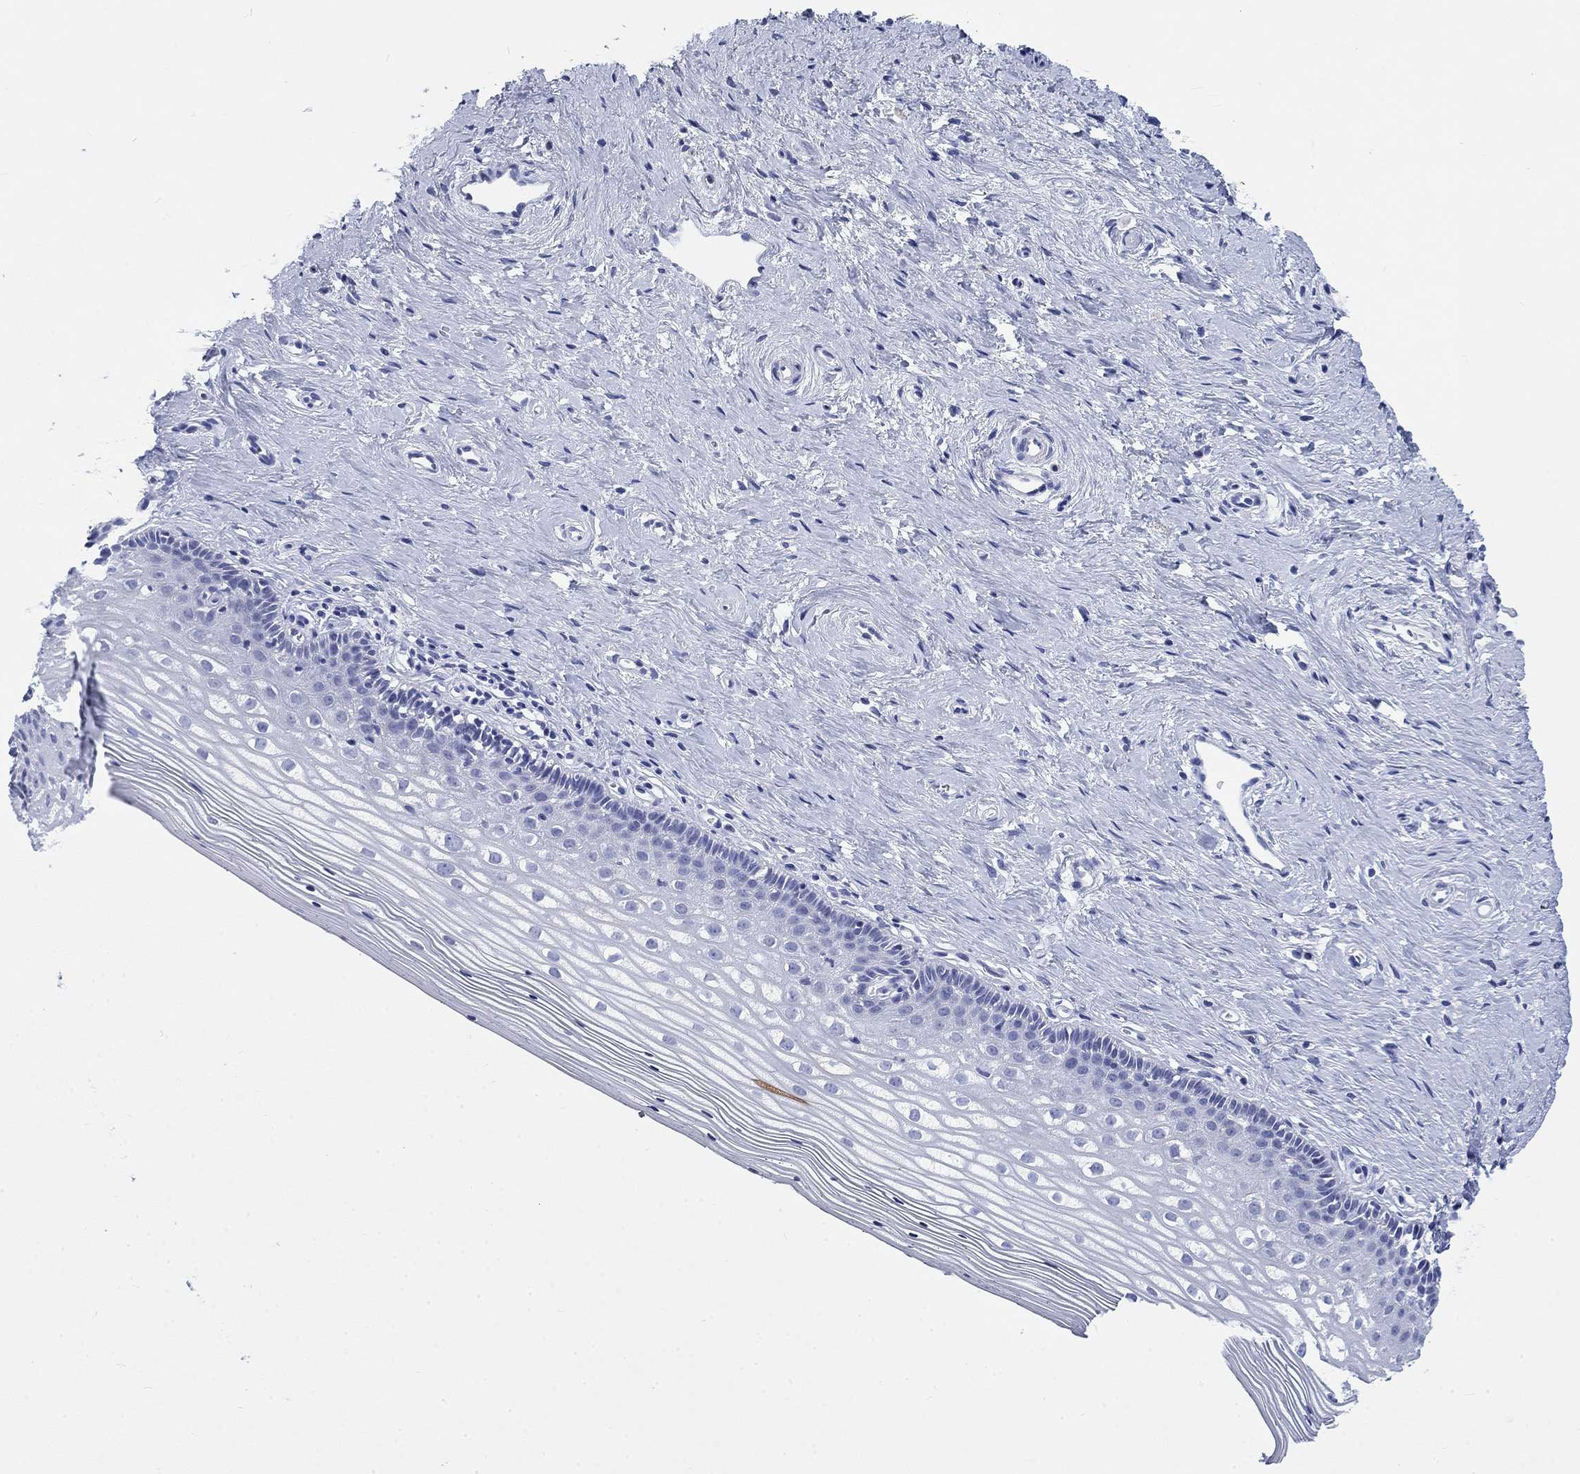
{"staining": {"intensity": "negative", "quantity": "none", "location": "none"}, "tissue": "cervix", "cell_type": "Glandular cells", "image_type": "normal", "snomed": [{"axis": "morphology", "description": "Normal tissue, NOS"}, {"axis": "topography", "description": "Cervix"}], "caption": "The immunohistochemistry (IHC) histopathology image has no significant expression in glandular cells of cervix. Brightfield microscopy of immunohistochemistry stained with DAB (3,3'-diaminobenzidine) (brown) and hematoxylin (blue), captured at high magnification.", "gene": "KRT76", "patient": {"sex": "female", "age": 40}}